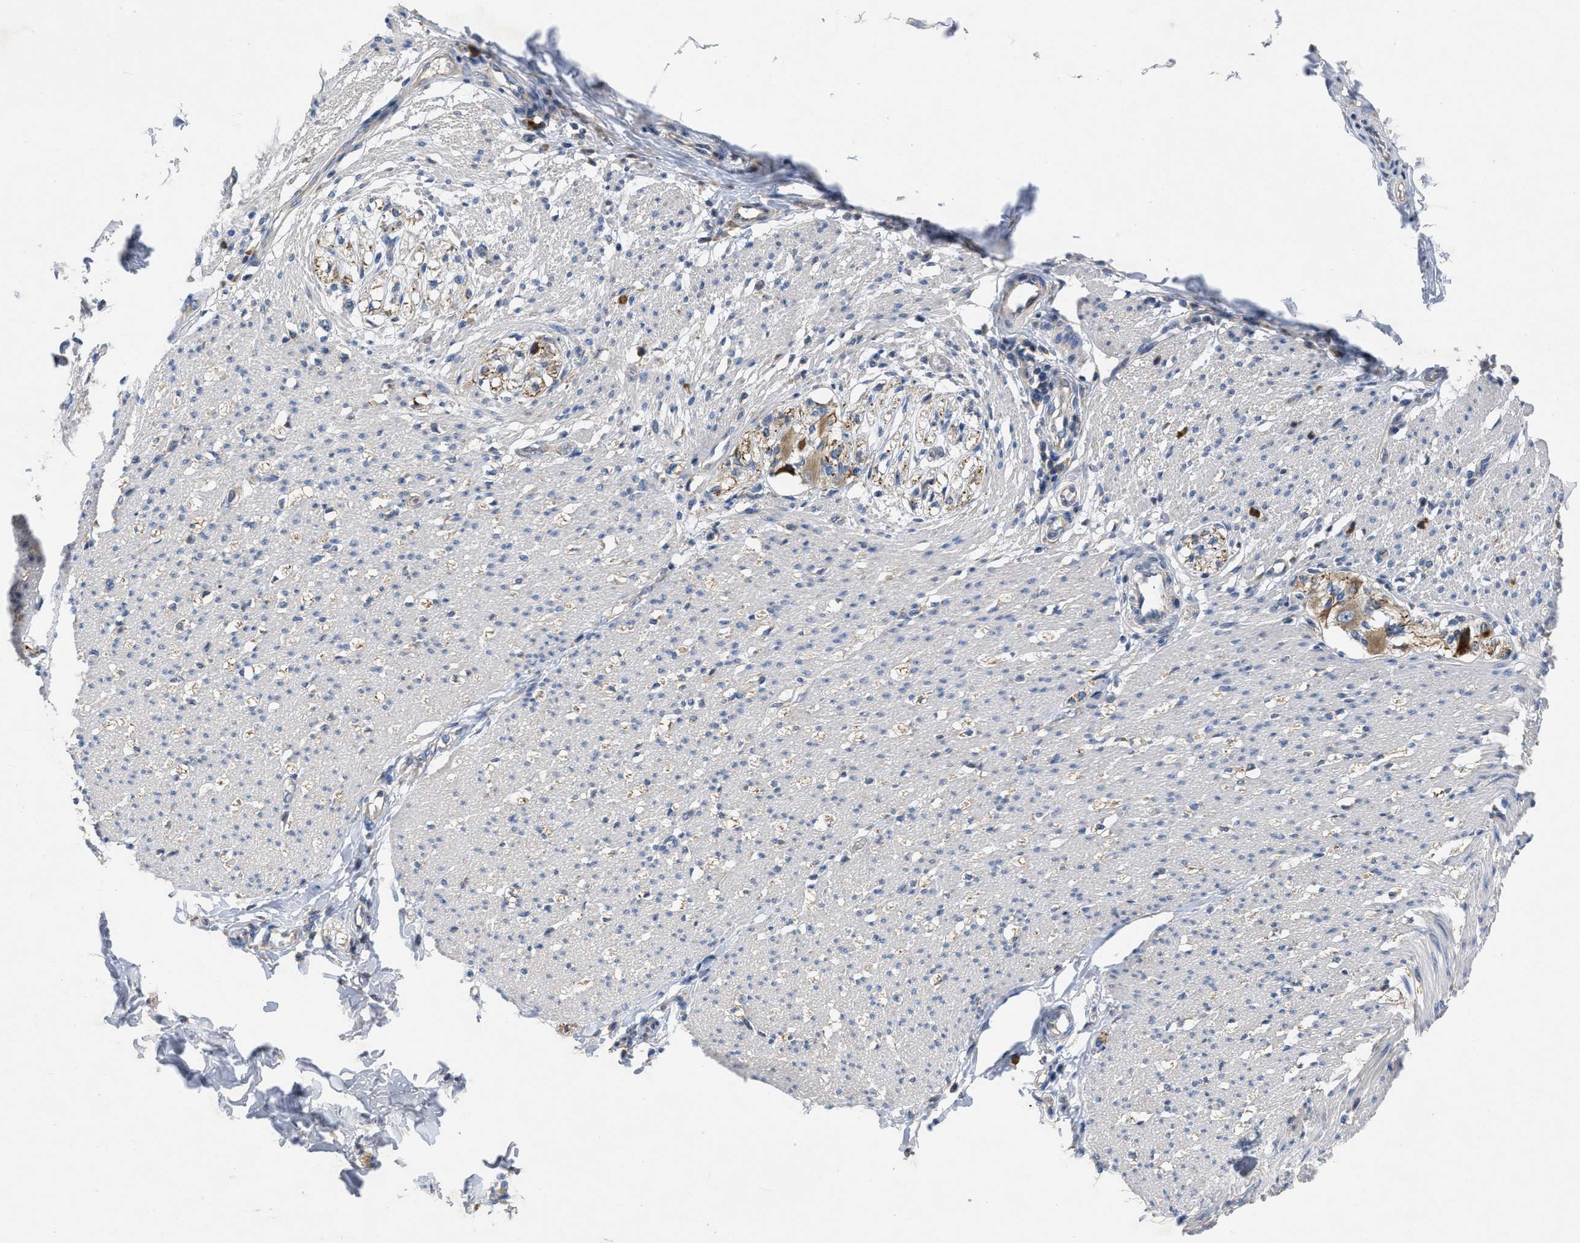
{"staining": {"intensity": "negative", "quantity": "none", "location": "none"}, "tissue": "smooth muscle", "cell_type": "Smooth muscle cells", "image_type": "normal", "snomed": [{"axis": "morphology", "description": "Normal tissue, NOS"}, {"axis": "morphology", "description": "Adenocarcinoma, NOS"}, {"axis": "topography", "description": "Colon"}, {"axis": "topography", "description": "Peripheral nerve tissue"}], "caption": "High power microscopy histopathology image of an immunohistochemistry micrograph of benign smooth muscle, revealing no significant expression in smooth muscle cells. The staining is performed using DAB brown chromogen with nuclei counter-stained in using hematoxylin.", "gene": "TMEM131", "patient": {"sex": "male", "age": 14}}